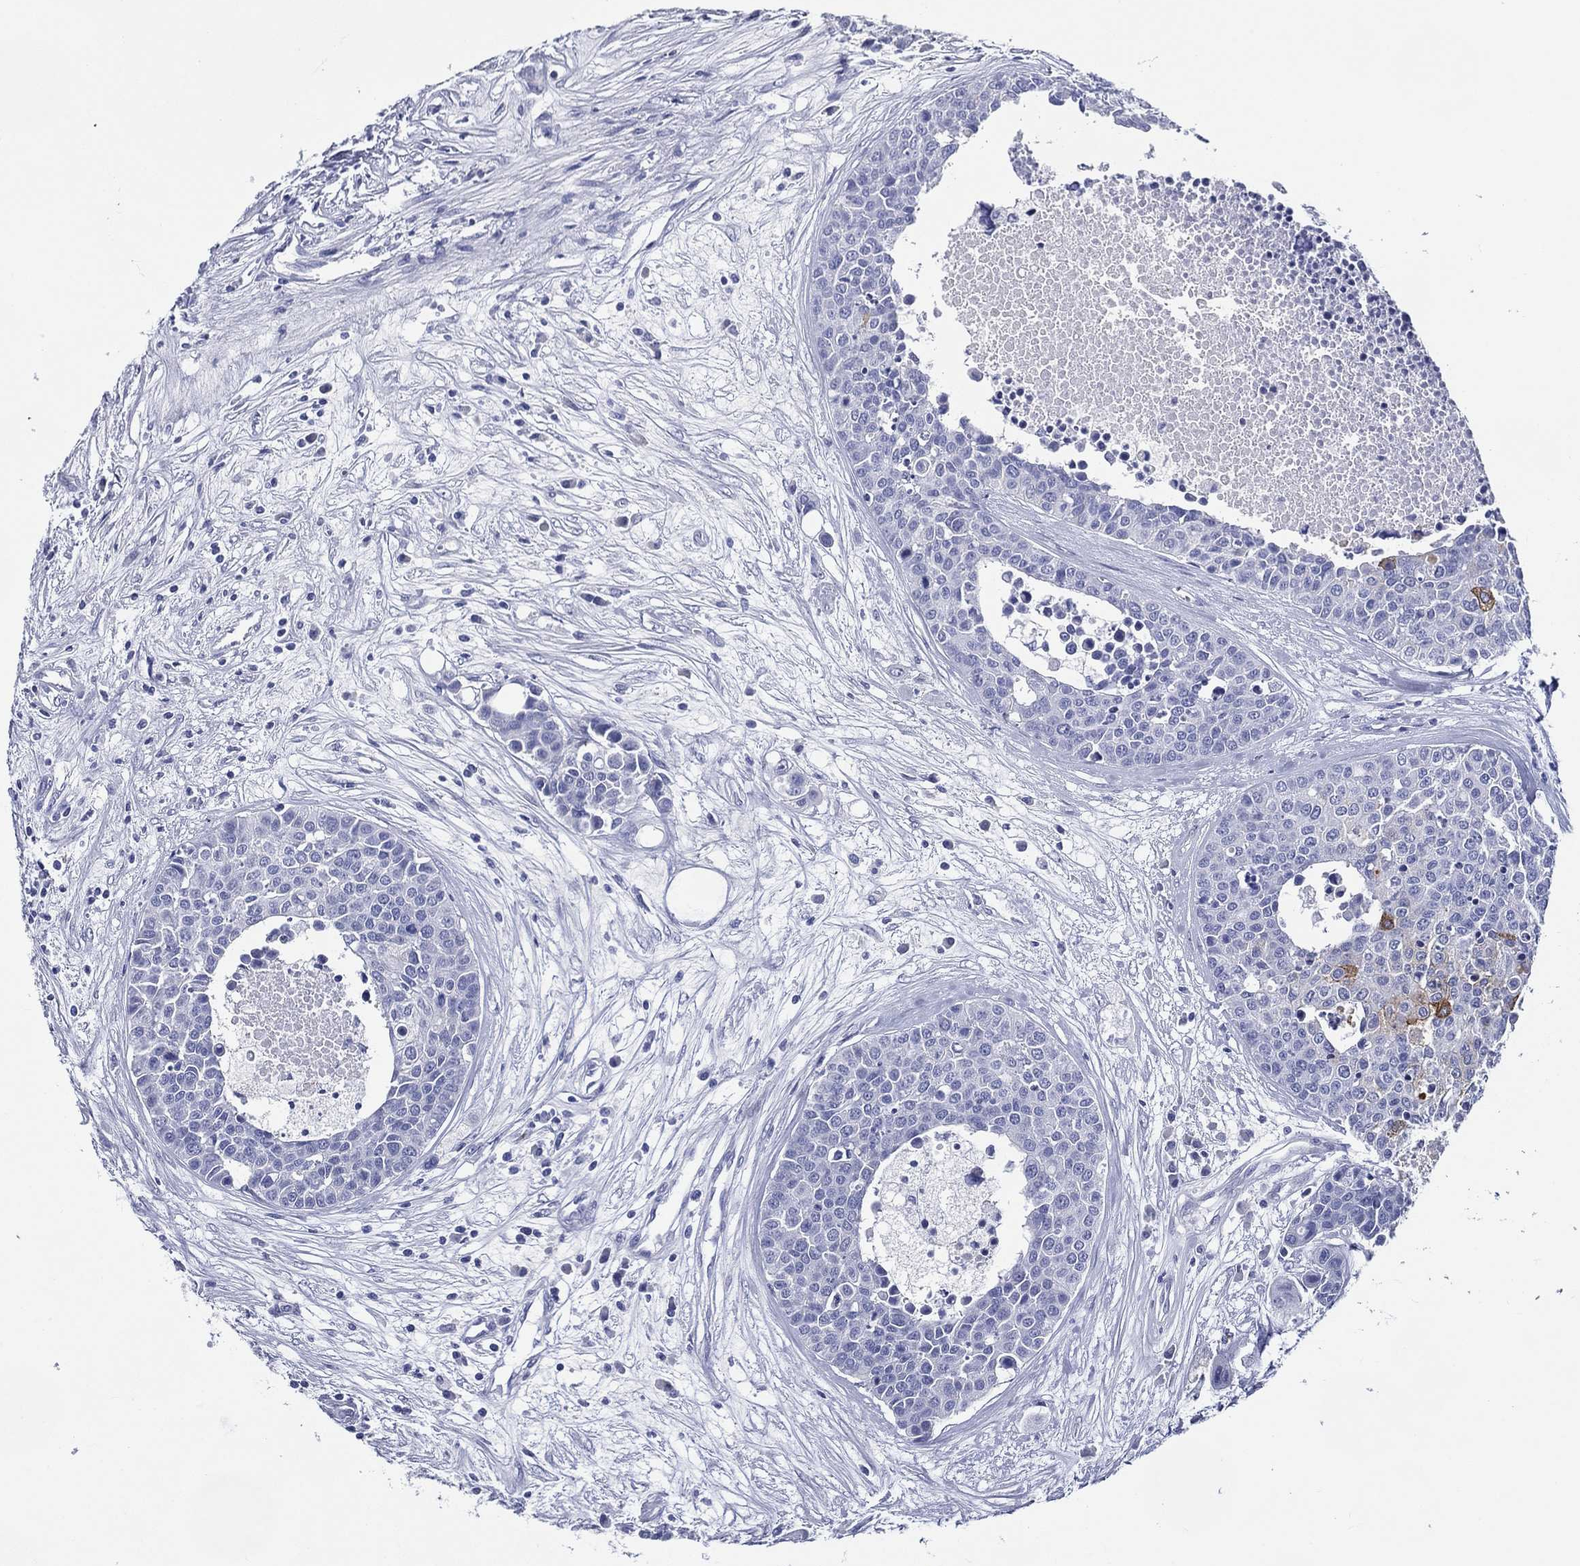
{"staining": {"intensity": "negative", "quantity": "none", "location": "none"}, "tissue": "carcinoid", "cell_type": "Tumor cells", "image_type": "cancer", "snomed": [{"axis": "morphology", "description": "Carcinoid, malignant, NOS"}, {"axis": "topography", "description": "Colon"}], "caption": "Immunohistochemistry photomicrograph of malignant carcinoid stained for a protein (brown), which demonstrates no expression in tumor cells.", "gene": "ACE2", "patient": {"sex": "male", "age": 81}}